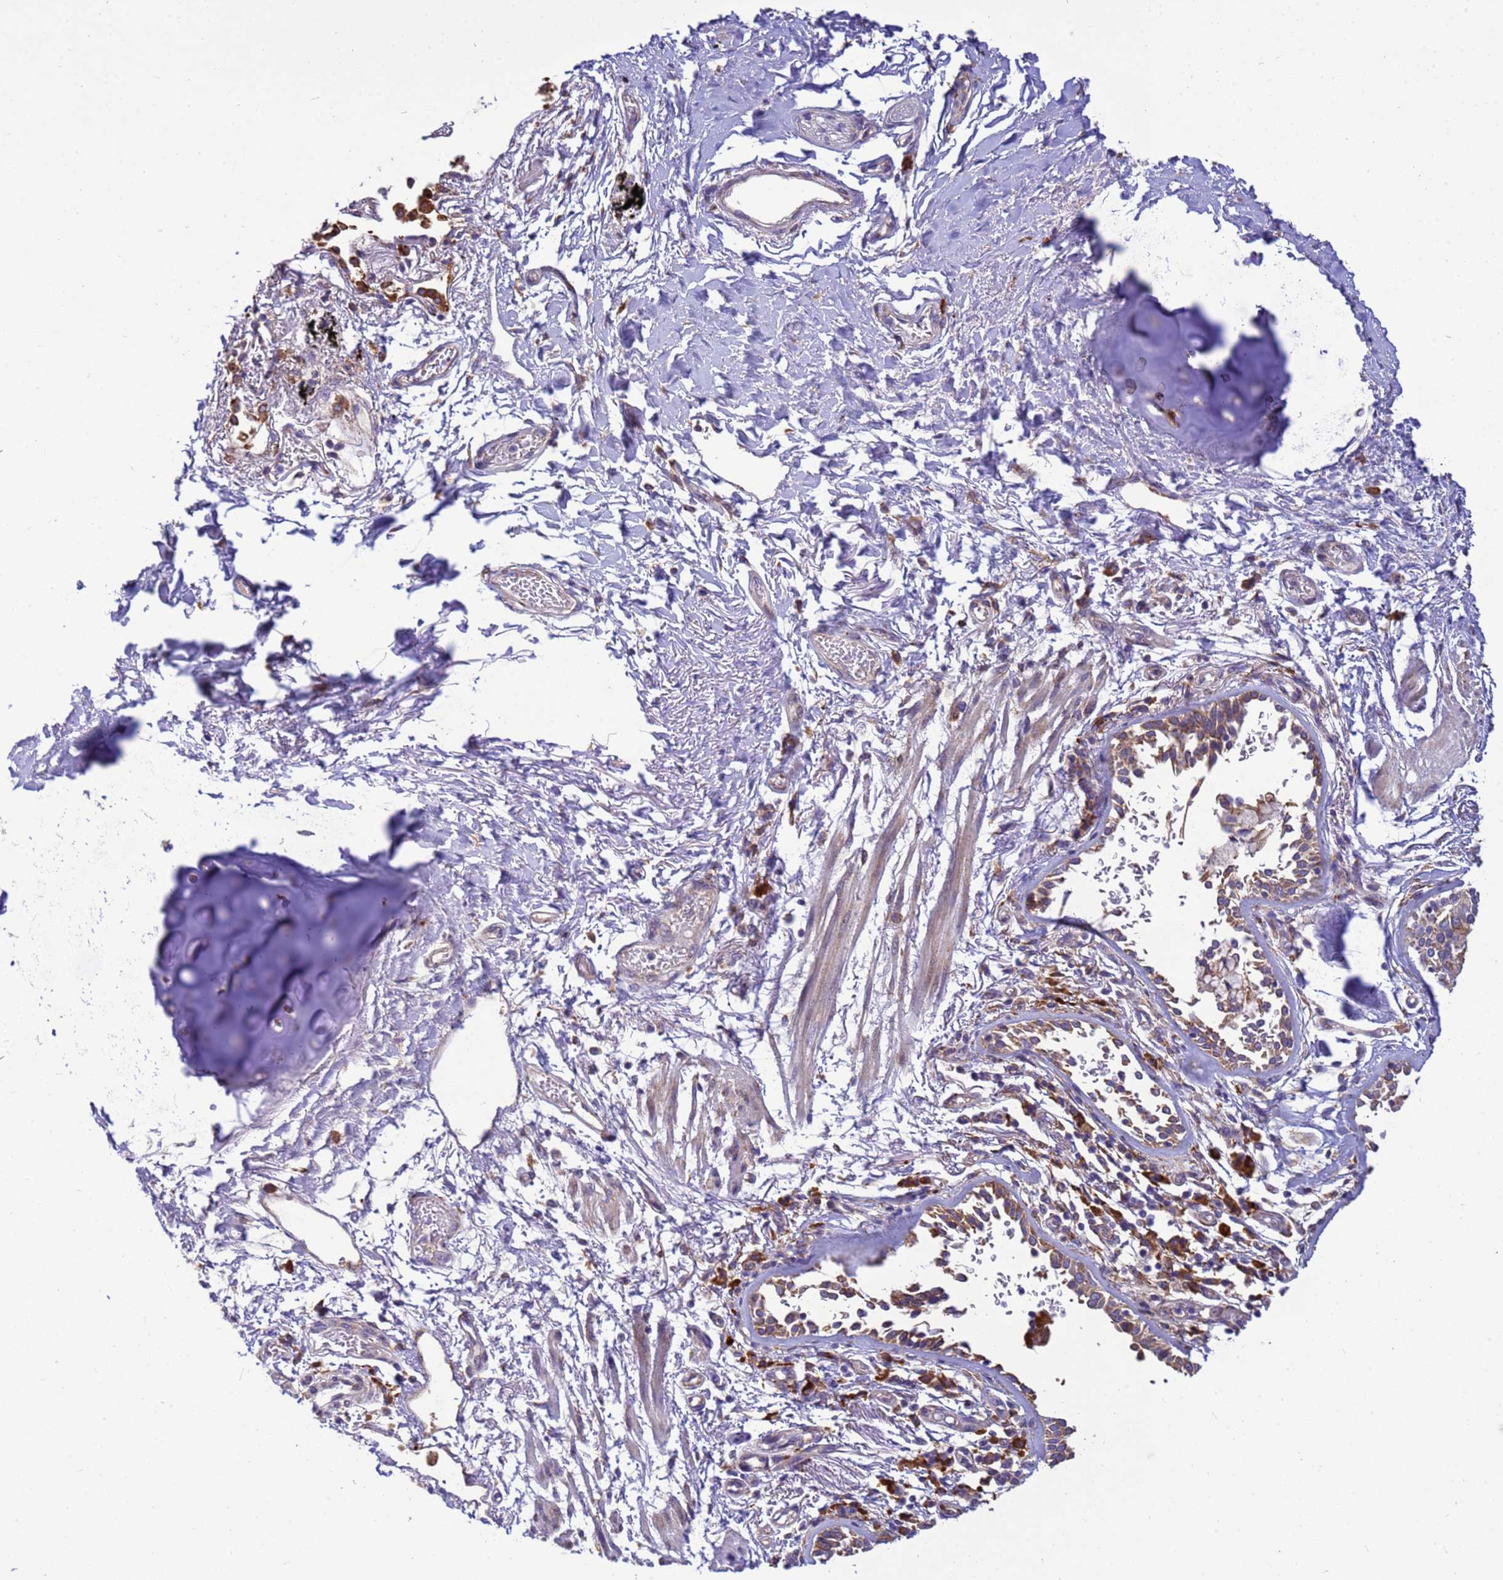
{"staining": {"intensity": "negative", "quantity": "none", "location": "none"}, "tissue": "adipose tissue", "cell_type": "Adipocytes", "image_type": "normal", "snomed": [{"axis": "morphology", "description": "Normal tissue, NOS"}, {"axis": "topography", "description": "Cartilage tissue"}], "caption": "Immunohistochemistry (IHC) micrograph of unremarkable adipose tissue stained for a protein (brown), which demonstrates no positivity in adipocytes. (Stains: DAB immunohistochemistry with hematoxylin counter stain, Microscopy: brightfield microscopy at high magnification).", "gene": "THAP5", "patient": {"sex": "male", "age": 73}}